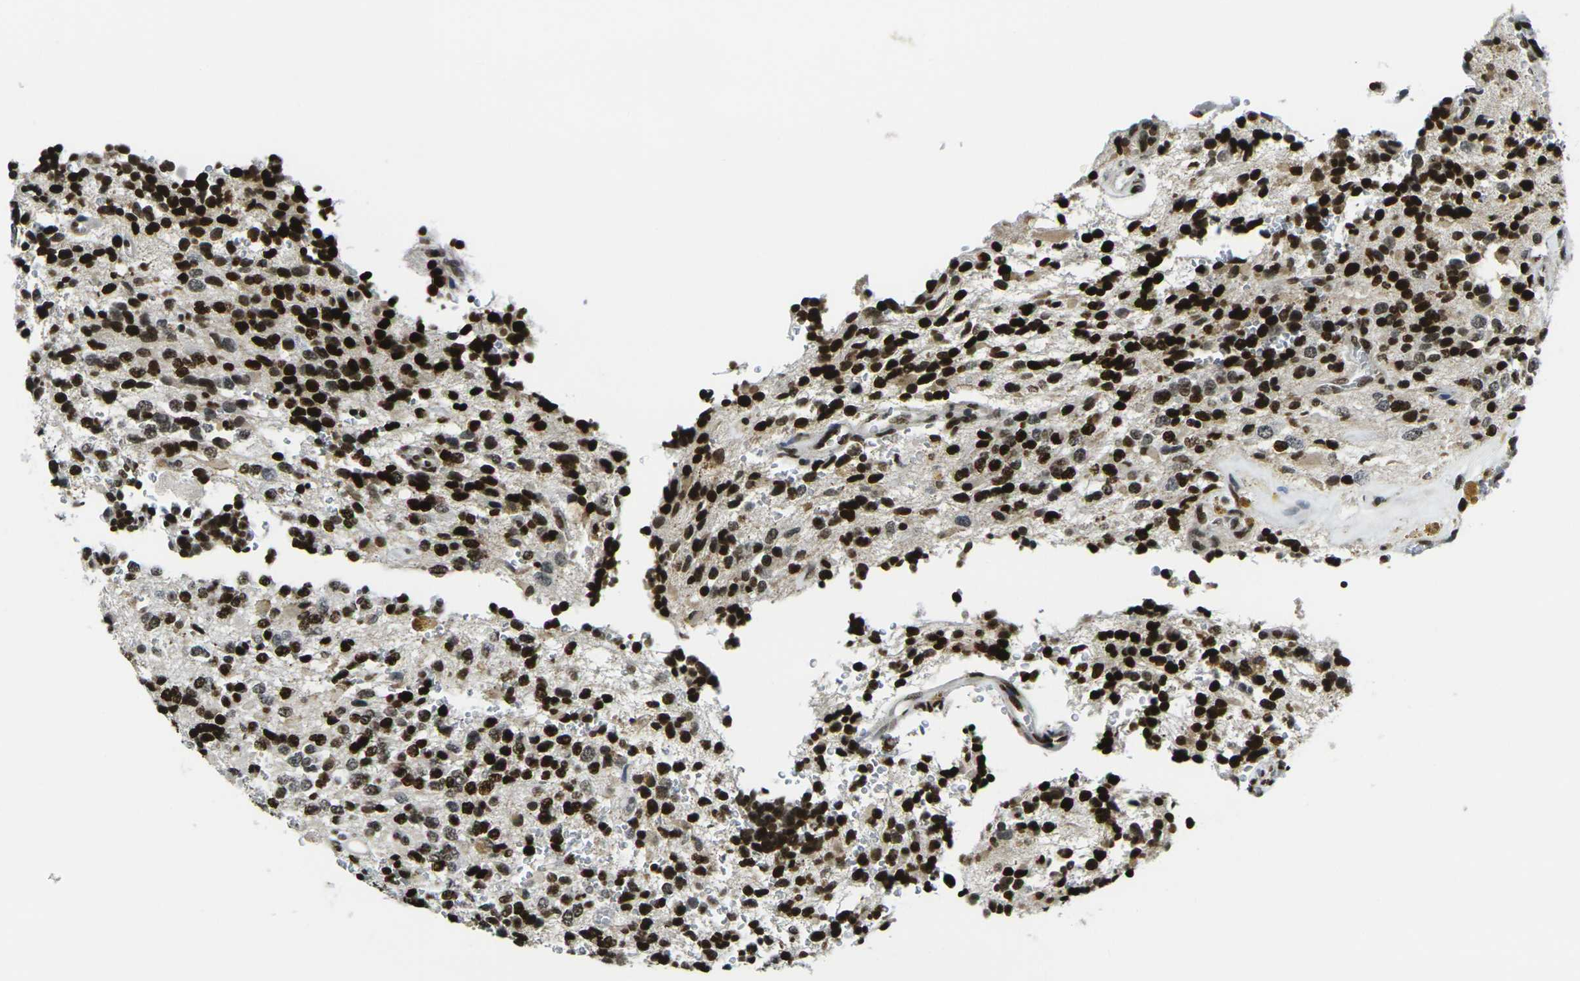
{"staining": {"intensity": "strong", "quantity": "25%-75%", "location": "nuclear"}, "tissue": "glioma", "cell_type": "Tumor cells", "image_type": "cancer", "snomed": [{"axis": "morphology", "description": "Glioma, malignant, High grade"}, {"axis": "topography", "description": "pancreas cauda"}], "caption": "High-power microscopy captured an IHC photomicrograph of glioma, revealing strong nuclear positivity in about 25%-75% of tumor cells.", "gene": "H1-10", "patient": {"sex": "male", "age": 60}}